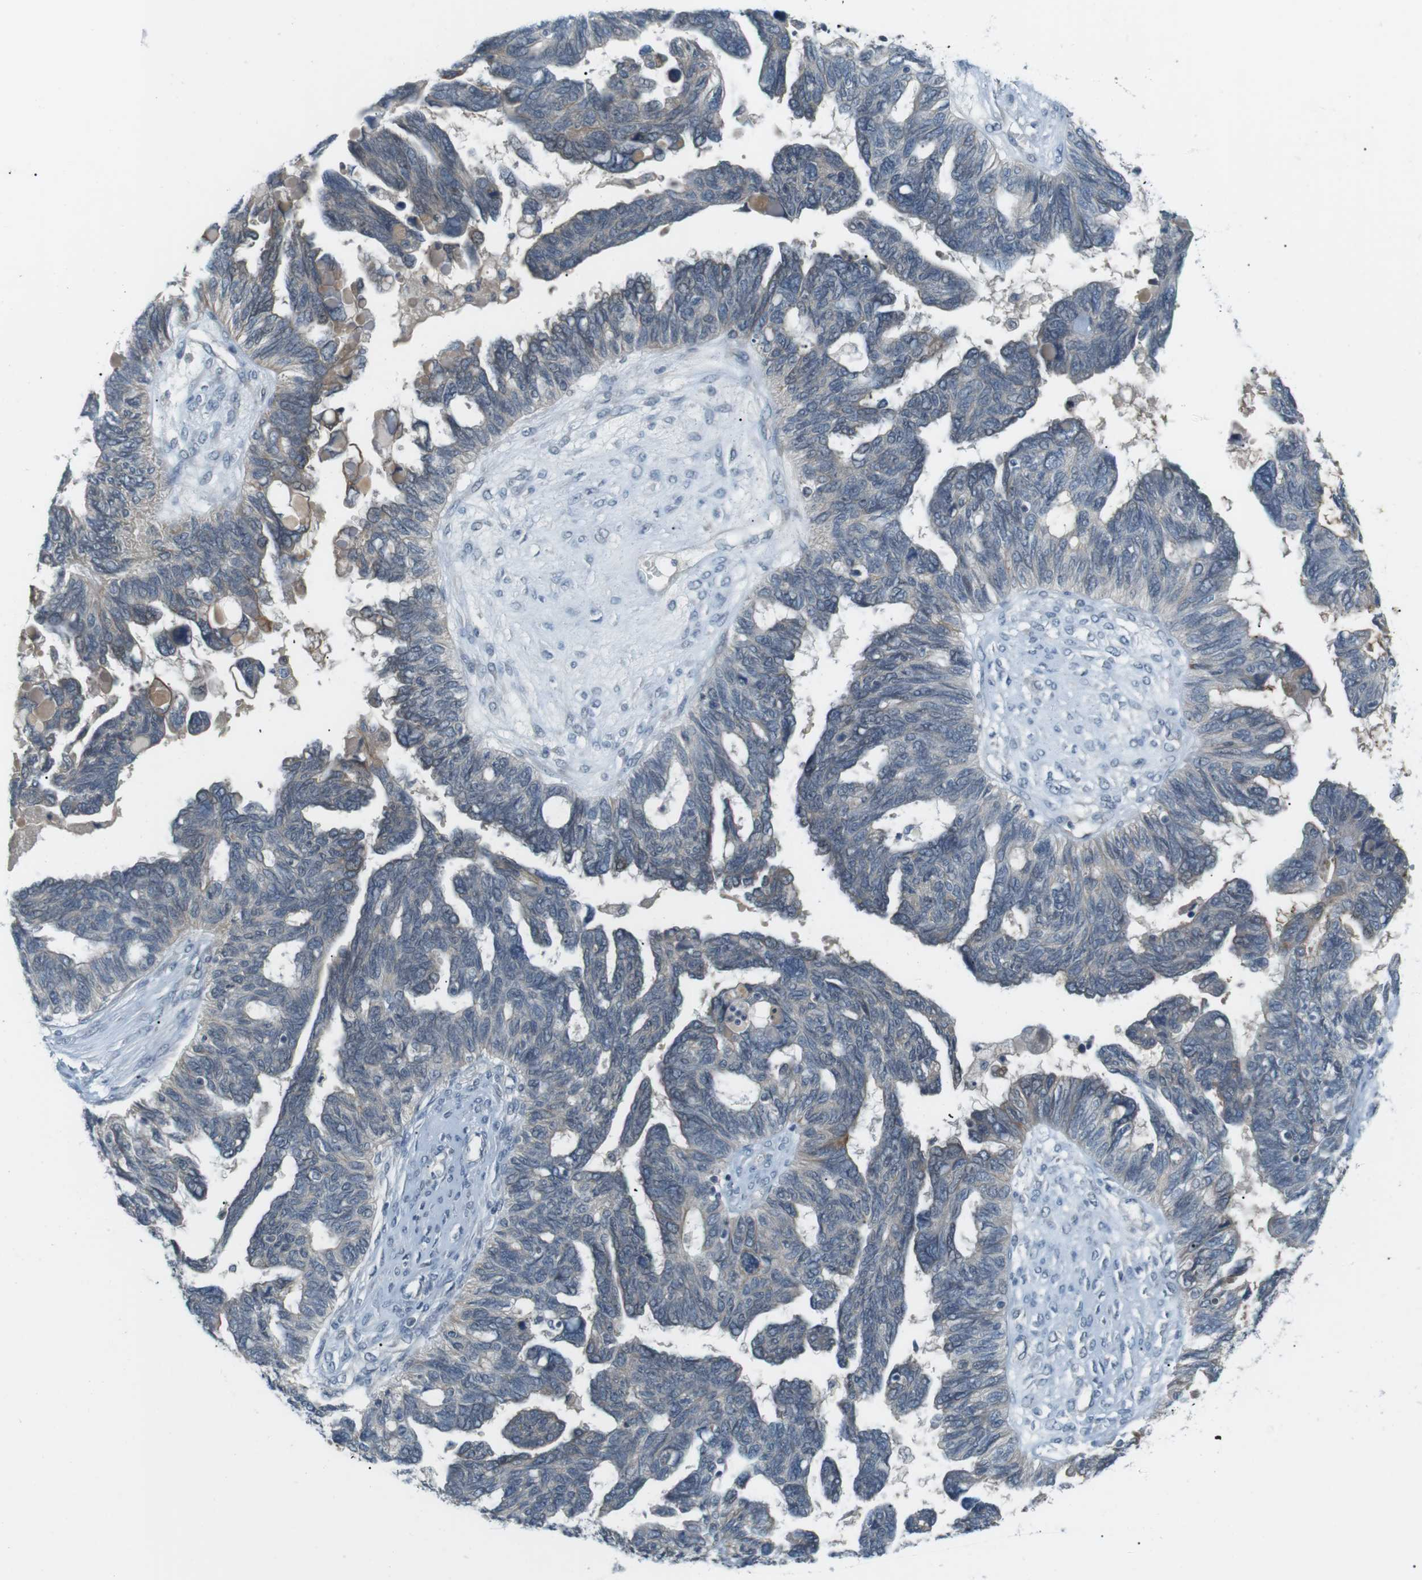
{"staining": {"intensity": "negative", "quantity": "none", "location": "none"}, "tissue": "ovarian cancer", "cell_type": "Tumor cells", "image_type": "cancer", "snomed": [{"axis": "morphology", "description": "Cystadenocarcinoma, serous, NOS"}, {"axis": "topography", "description": "Ovary"}], "caption": "An image of ovarian cancer (serous cystadenocarcinoma) stained for a protein displays no brown staining in tumor cells. Nuclei are stained in blue.", "gene": "RTN3", "patient": {"sex": "female", "age": 79}}